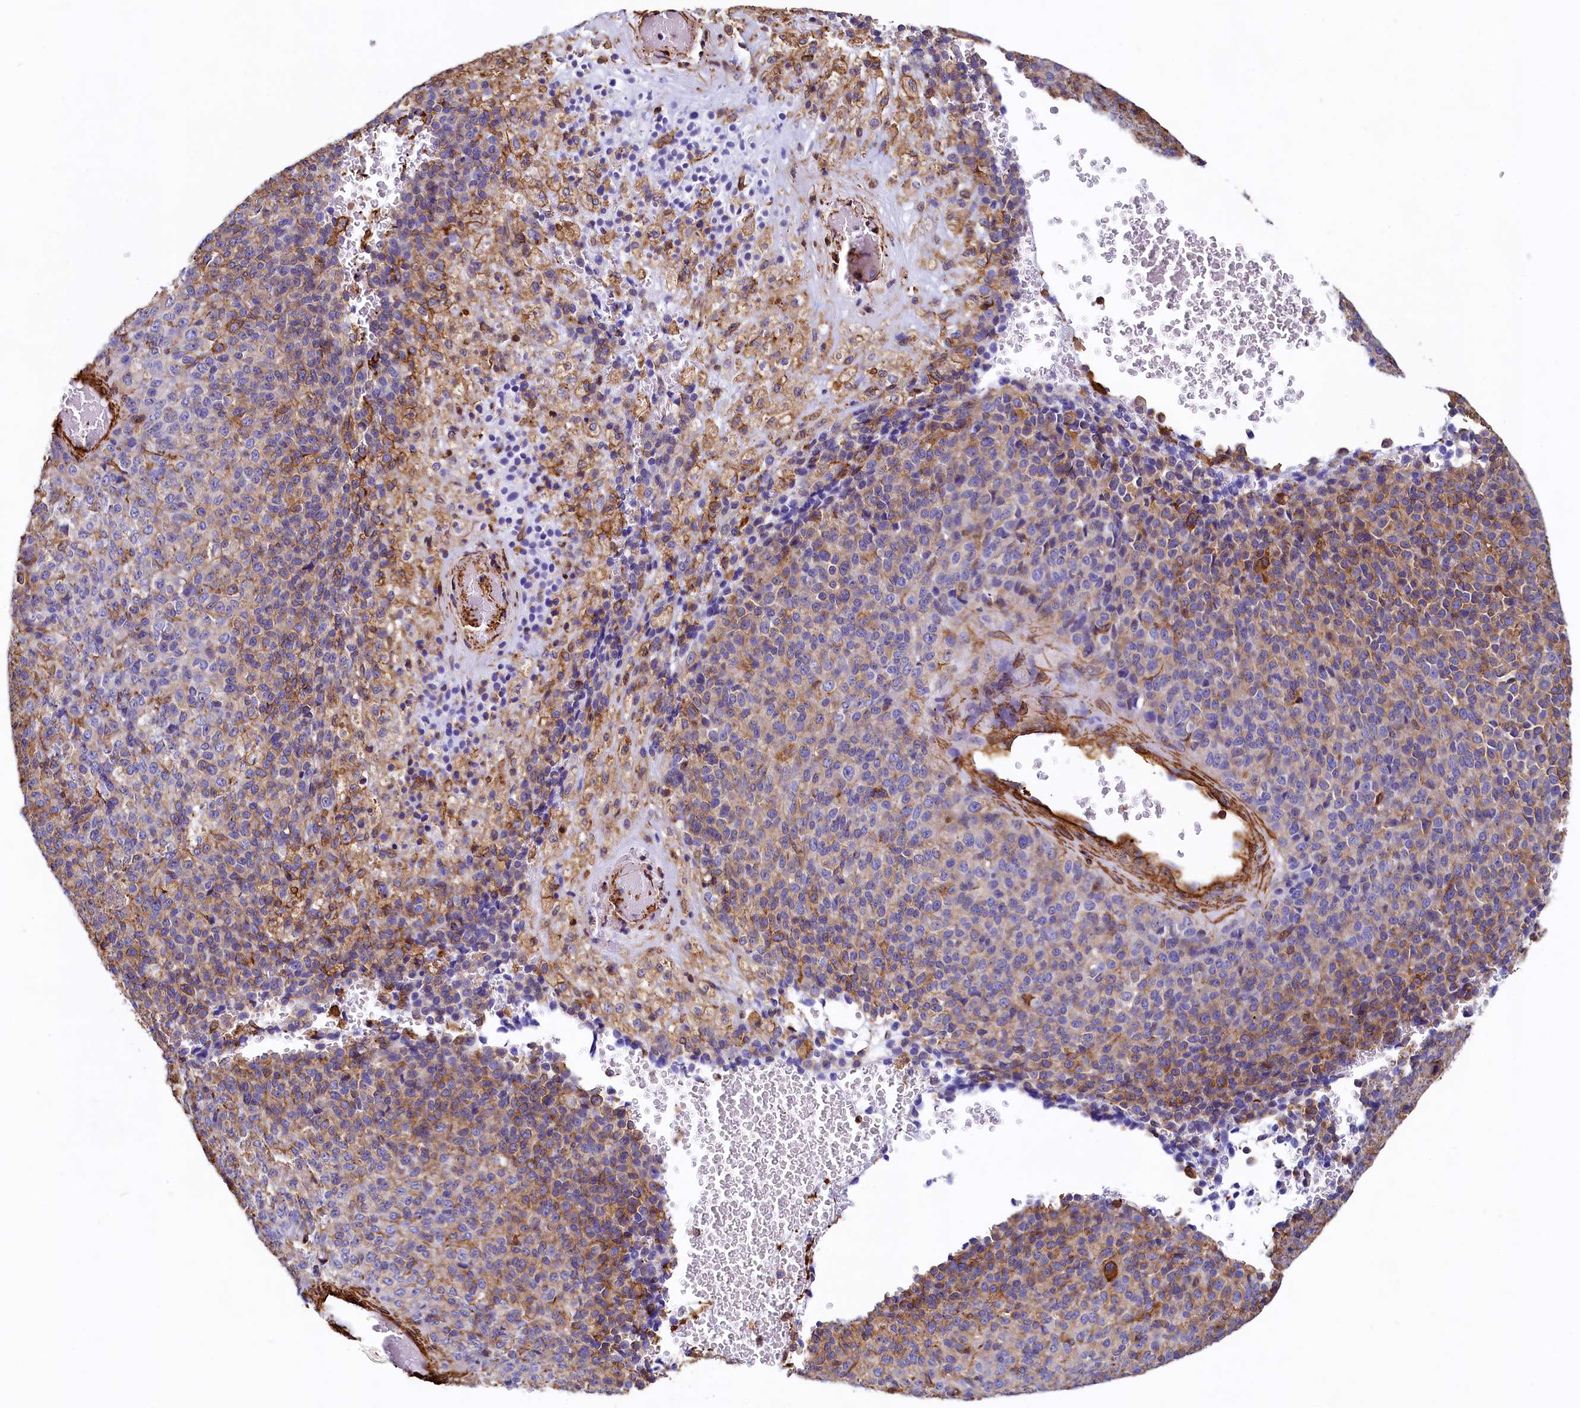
{"staining": {"intensity": "moderate", "quantity": "25%-75%", "location": "cytoplasmic/membranous"}, "tissue": "melanoma", "cell_type": "Tumor cells", "image_type": "cancer", "snomed": [{"axis": "morphology", "description": "Malignant melanoma, Metastatic site"}, {"axis": "topography", "description": "Brain"}], "caption": "Immunohistochemical staining of melanoma exhibits medium levels of moderate cytoplasmic/membranous protein expression in about 25%-75% of tumor cells.", "gene": "THBS1", "patient": {"sex": "female", "age": 56}}